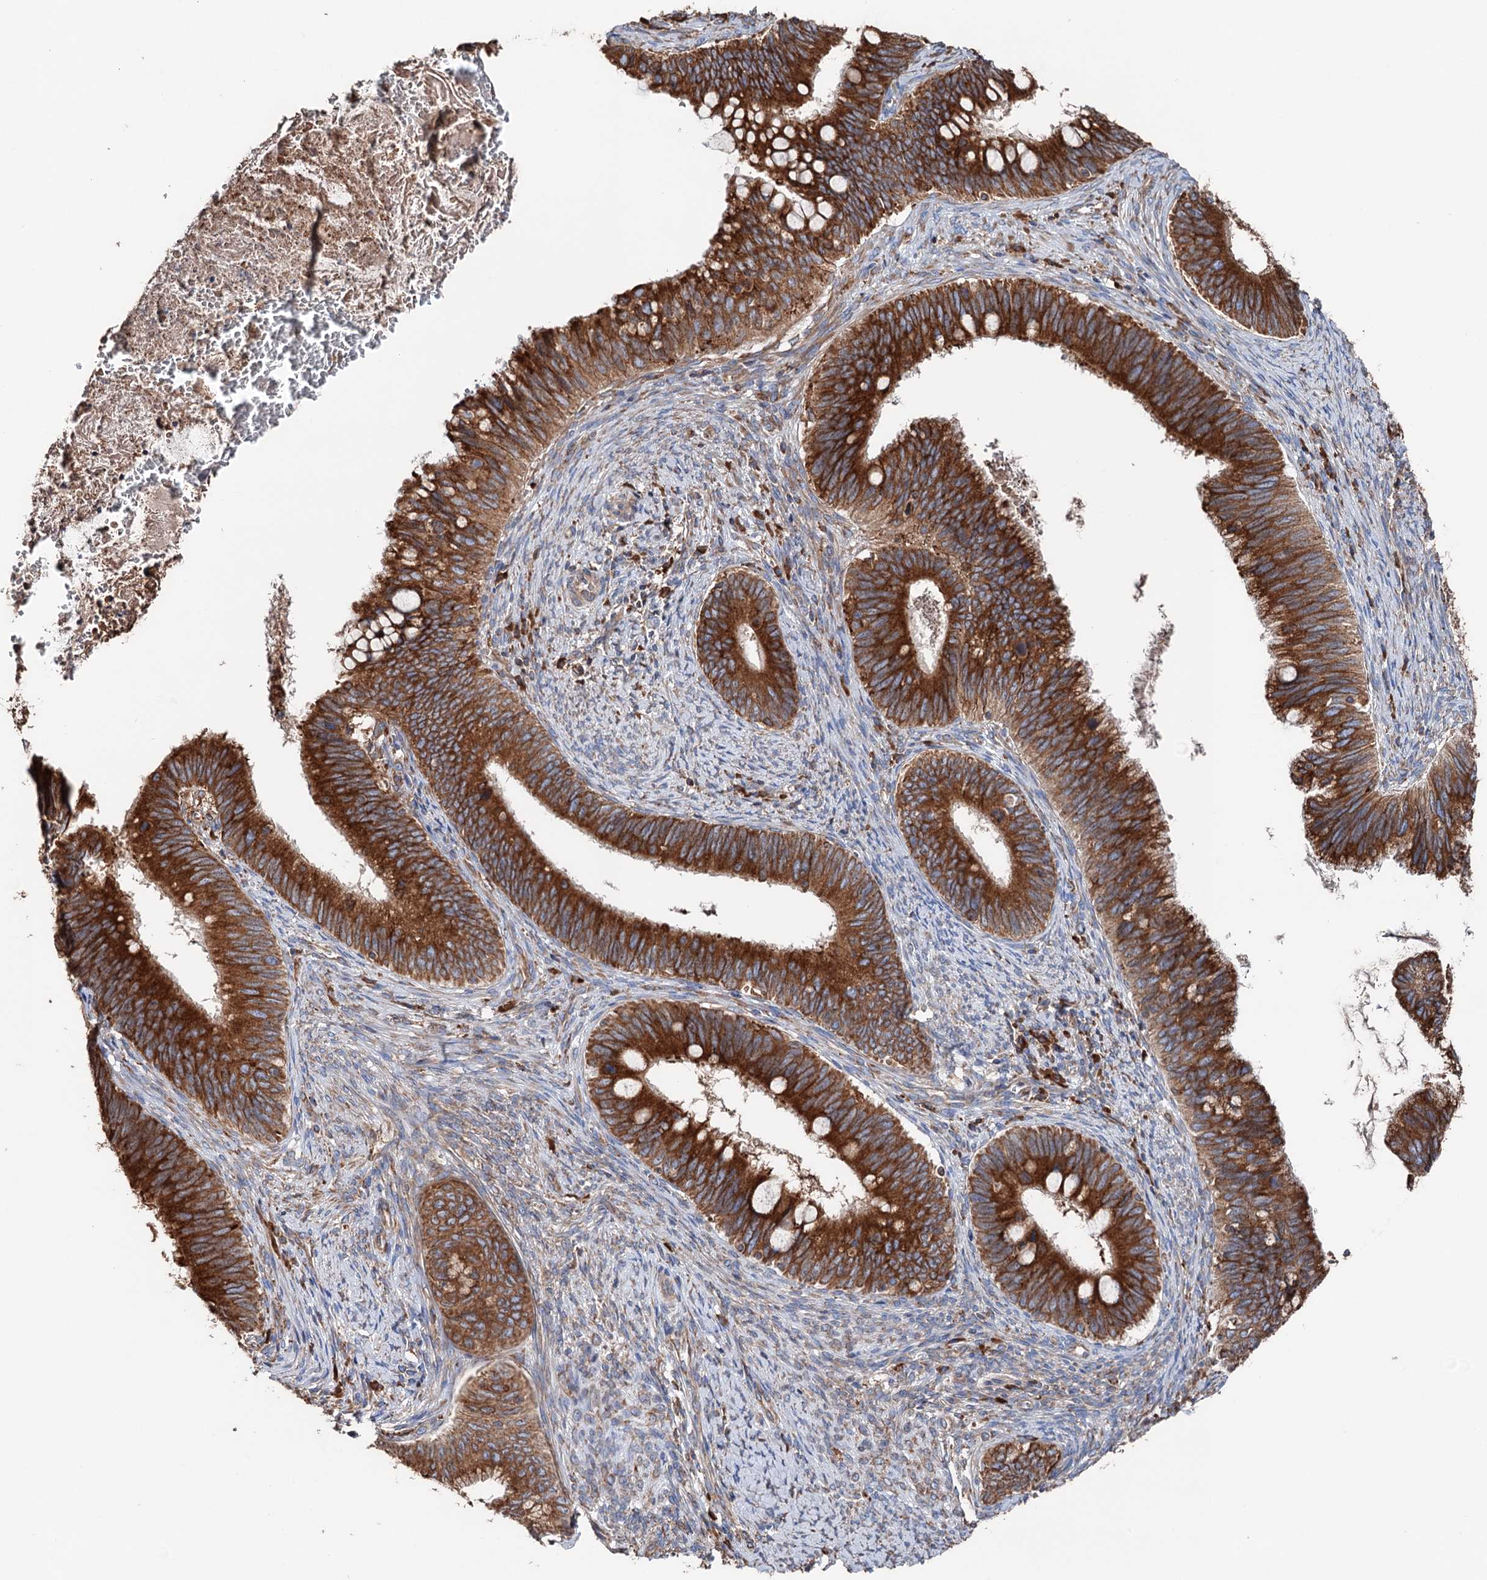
{"staining": {"intensity": "strong", "quantity": ">75%", "location": "cytoplasmic/membranous"}, "tissue": "cervical cancer", "cell_type": "Tumor cells", "image_type": "cancer", "snomed": [{"axis": "morphology", "description": "Adenocarcinoma, NOS"}, {"axis": "topography", "description": "Cervix"}], "caption": "Immunohistochemical staining of human cervical cancer displays high levels of strong cytoplasmic/membranous protein expression in about >75% of tumor cells.", "gene": "ERP29", "patient": {"sex": "female", "age": 42}}